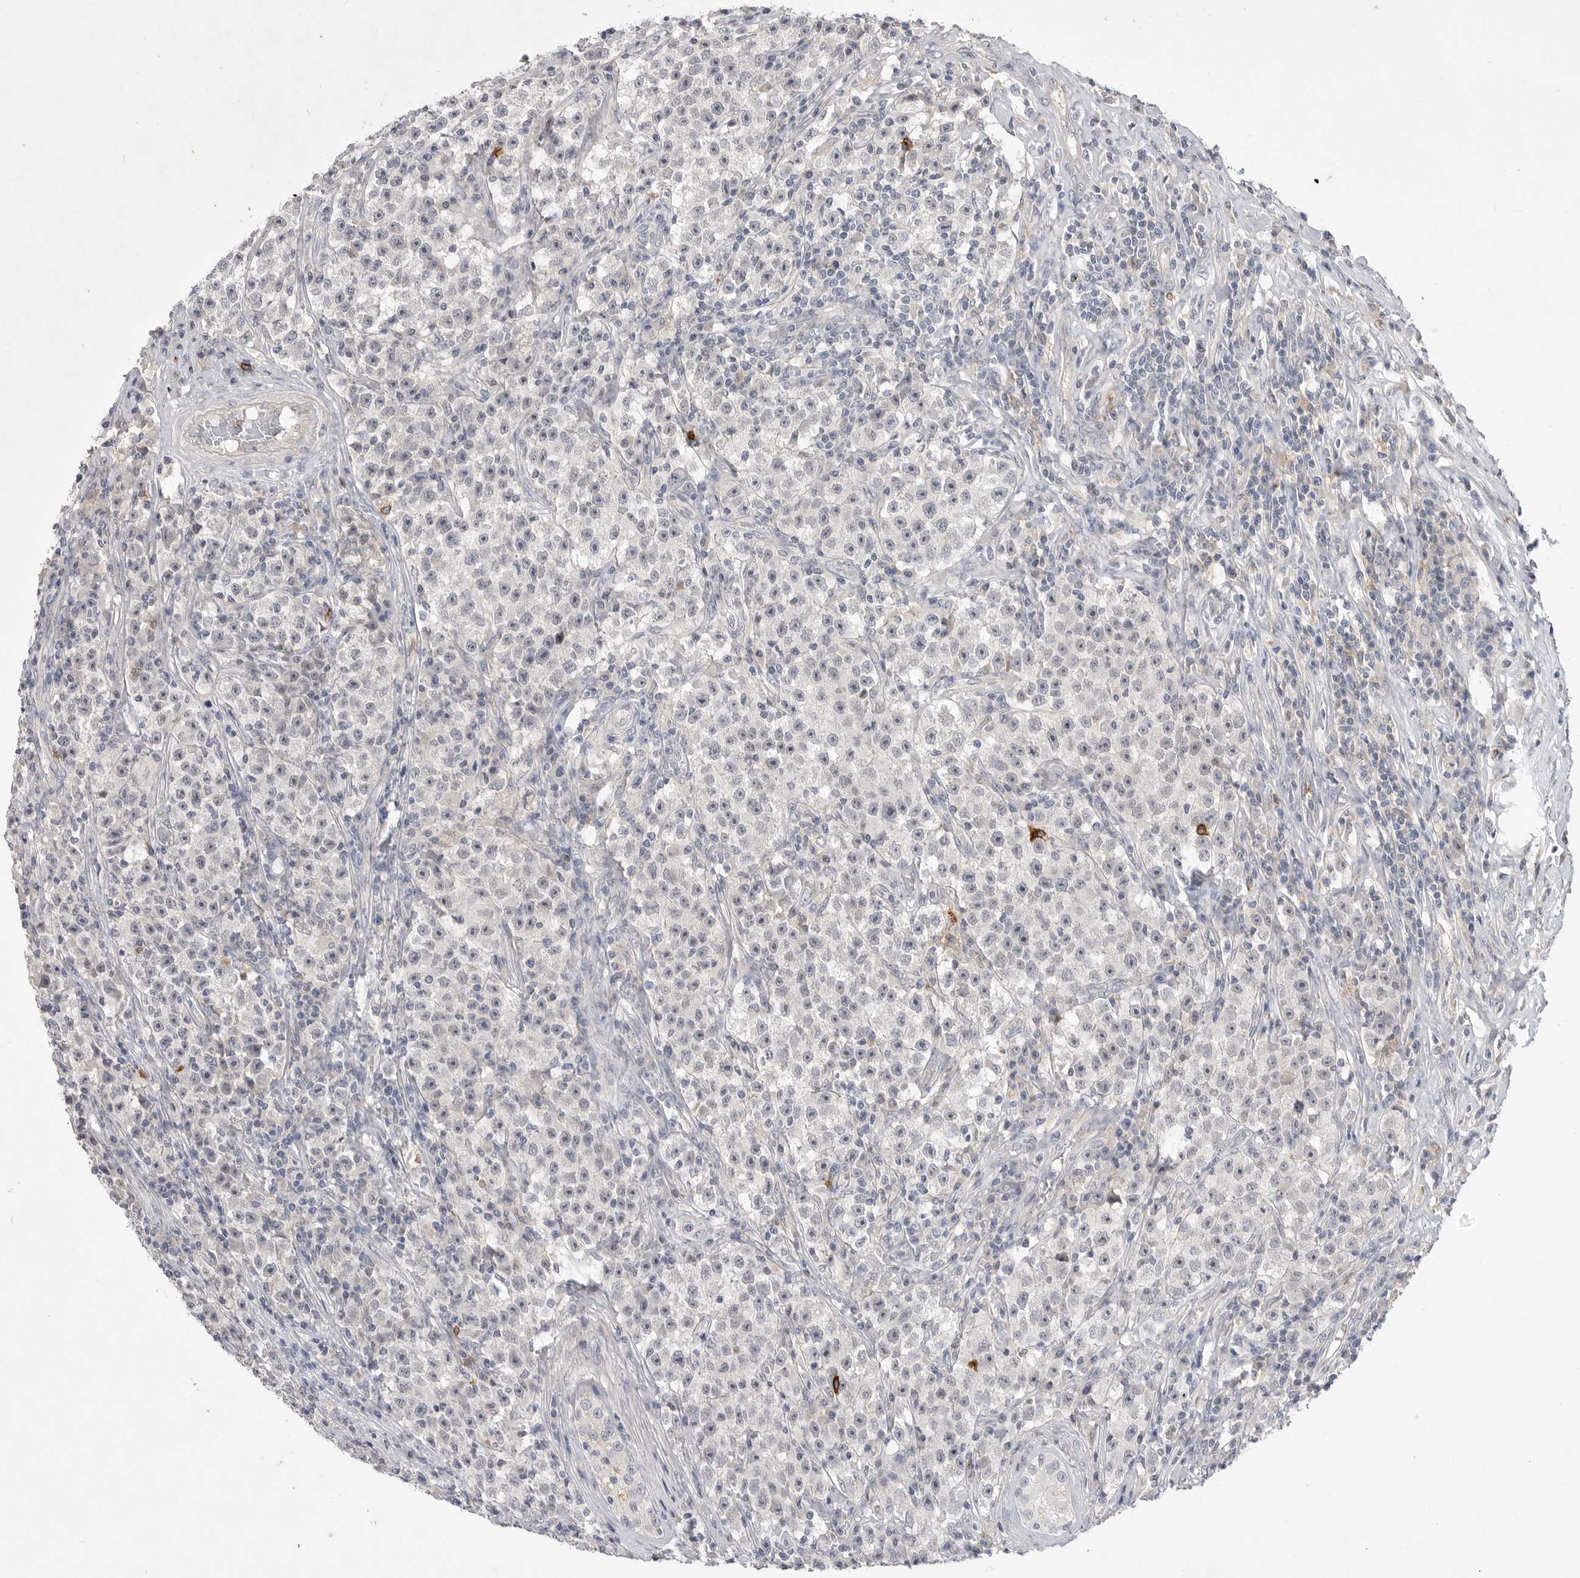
{"staining": {"intensity": "negative", "quantity": "none", "location": "none"}, "tissue": "testis cancer", "cell_type": "Tumor cells", "image_type": "cancer", "snomed": [{"axis": "morphology", "description": "Seminoma, NOS"}, {"axis": "topography", "description": "Testis"}], "caption": "This is an immunohistochemistry (IHC) micrograph of testis cancer (seminoma). There is no staining in tumor cells.", "gene": "ITGAD", "patient": {"sex": "male", "age": 22}}